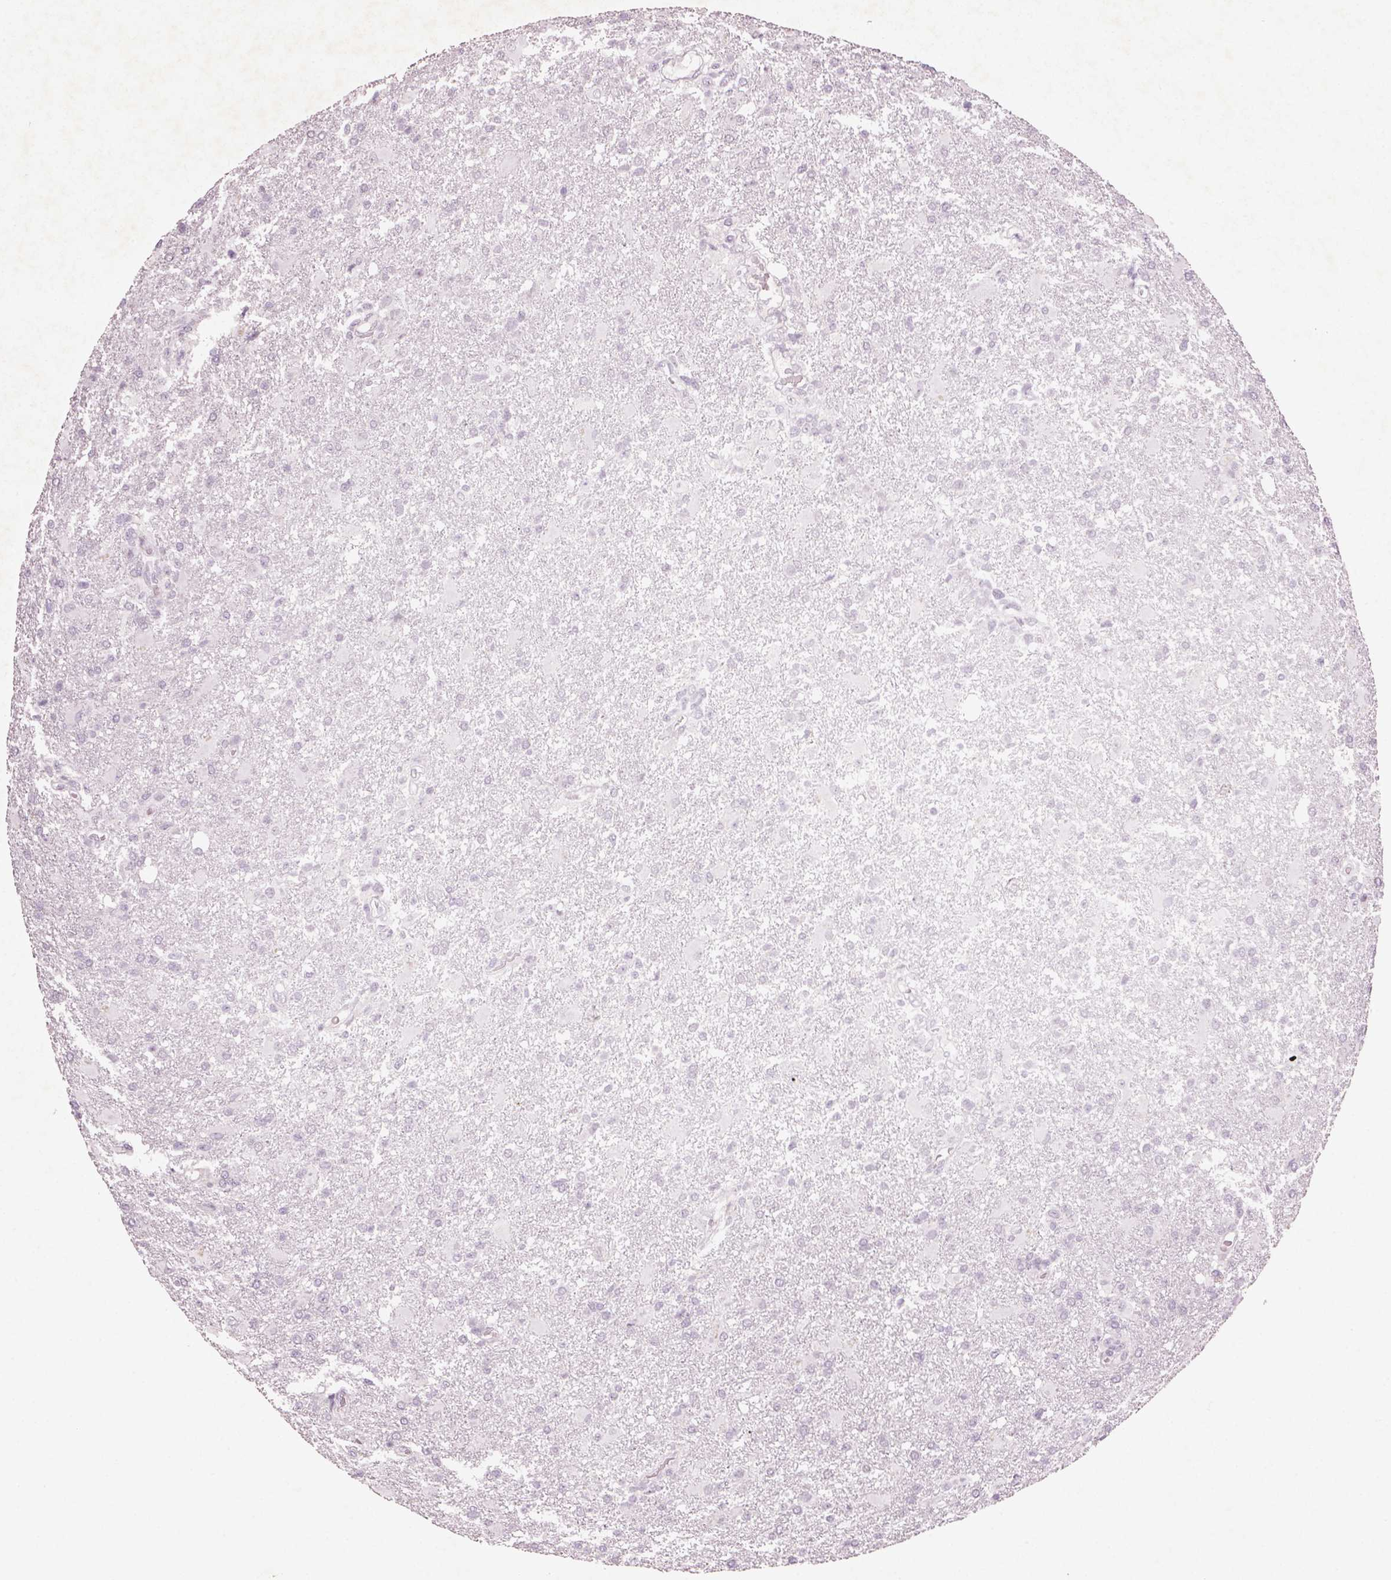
{"staining": {"intensity": "negative", "quantity": "none", "location": "none"}, "tissue": "glioma", "cell_type": "Tumor cells", "image_type": "cancer", "snomed": [{"axis": "morphology", "description": "Glioma, malignant, High grade"}, {"axis": "topography", "description": "Brain"}], "caption": "Glioma was stained to show a protein in brown. There is no significant expression in tumor cells.", "gene": "PENK", "patient": {"sex": "male", "age": 68}}